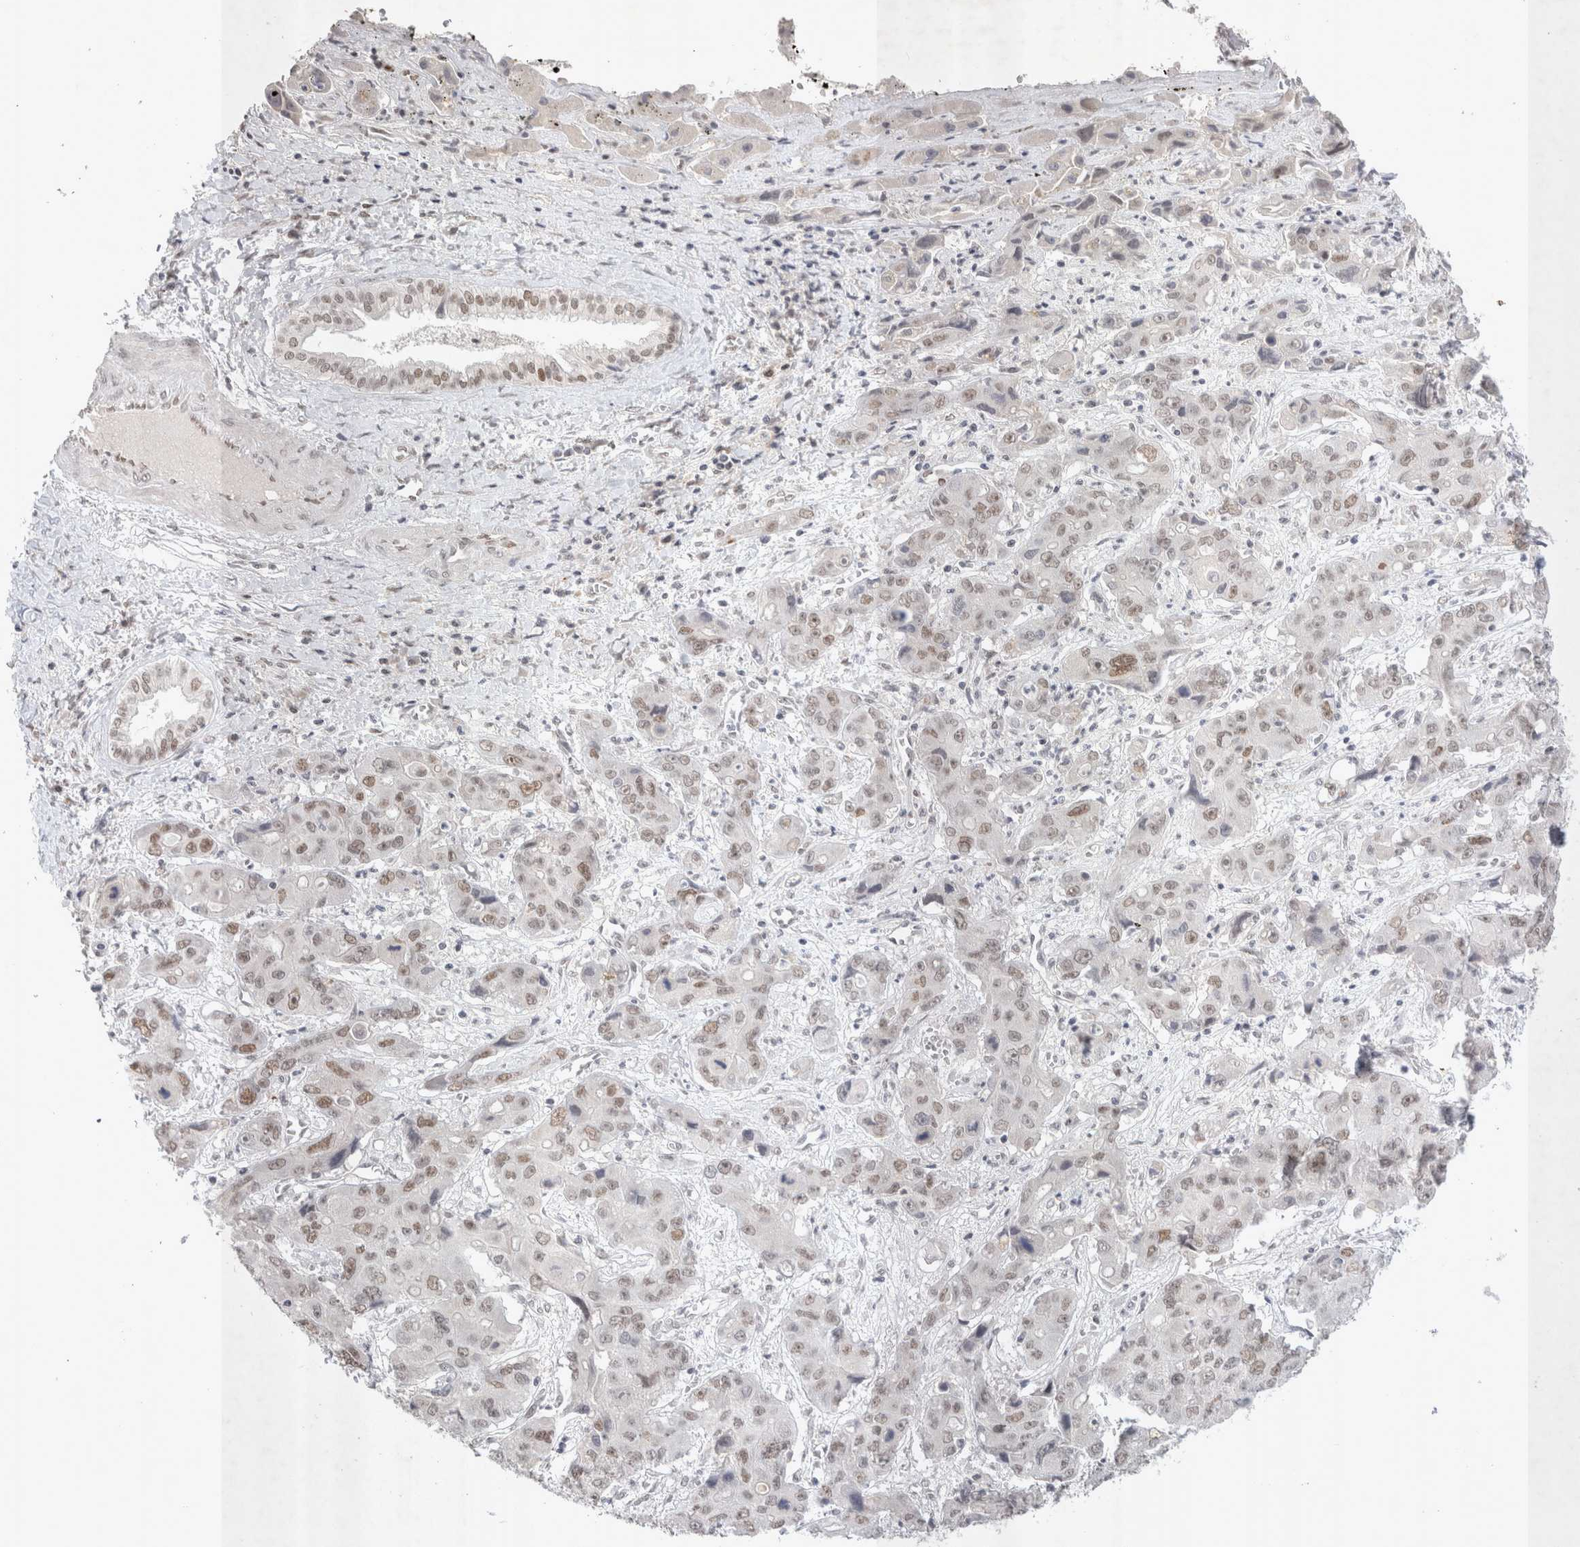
{"staining": {"intensity": "weak", "quantity": ">75%", "location": "nuclear"}, "tissue": "liver cancer", "cell_type": "Tumor cells", "image_type": "cancer", "snomed": [{"axis": "morphology", "description": "Cholangiocarcinoma"}, {"axis": "topography", "description": "Liver"}], "caption": "Immunohistochemistry (IHC) of liver cholangiocarcinoma displays low levels of weak nuclear staining in about >75% of tumor cells. The protein of interest is shown in brown color, while the nuclei are stained blue.", "gene": "RECQL4", "patient": {"sex": "male", "age": 67}}